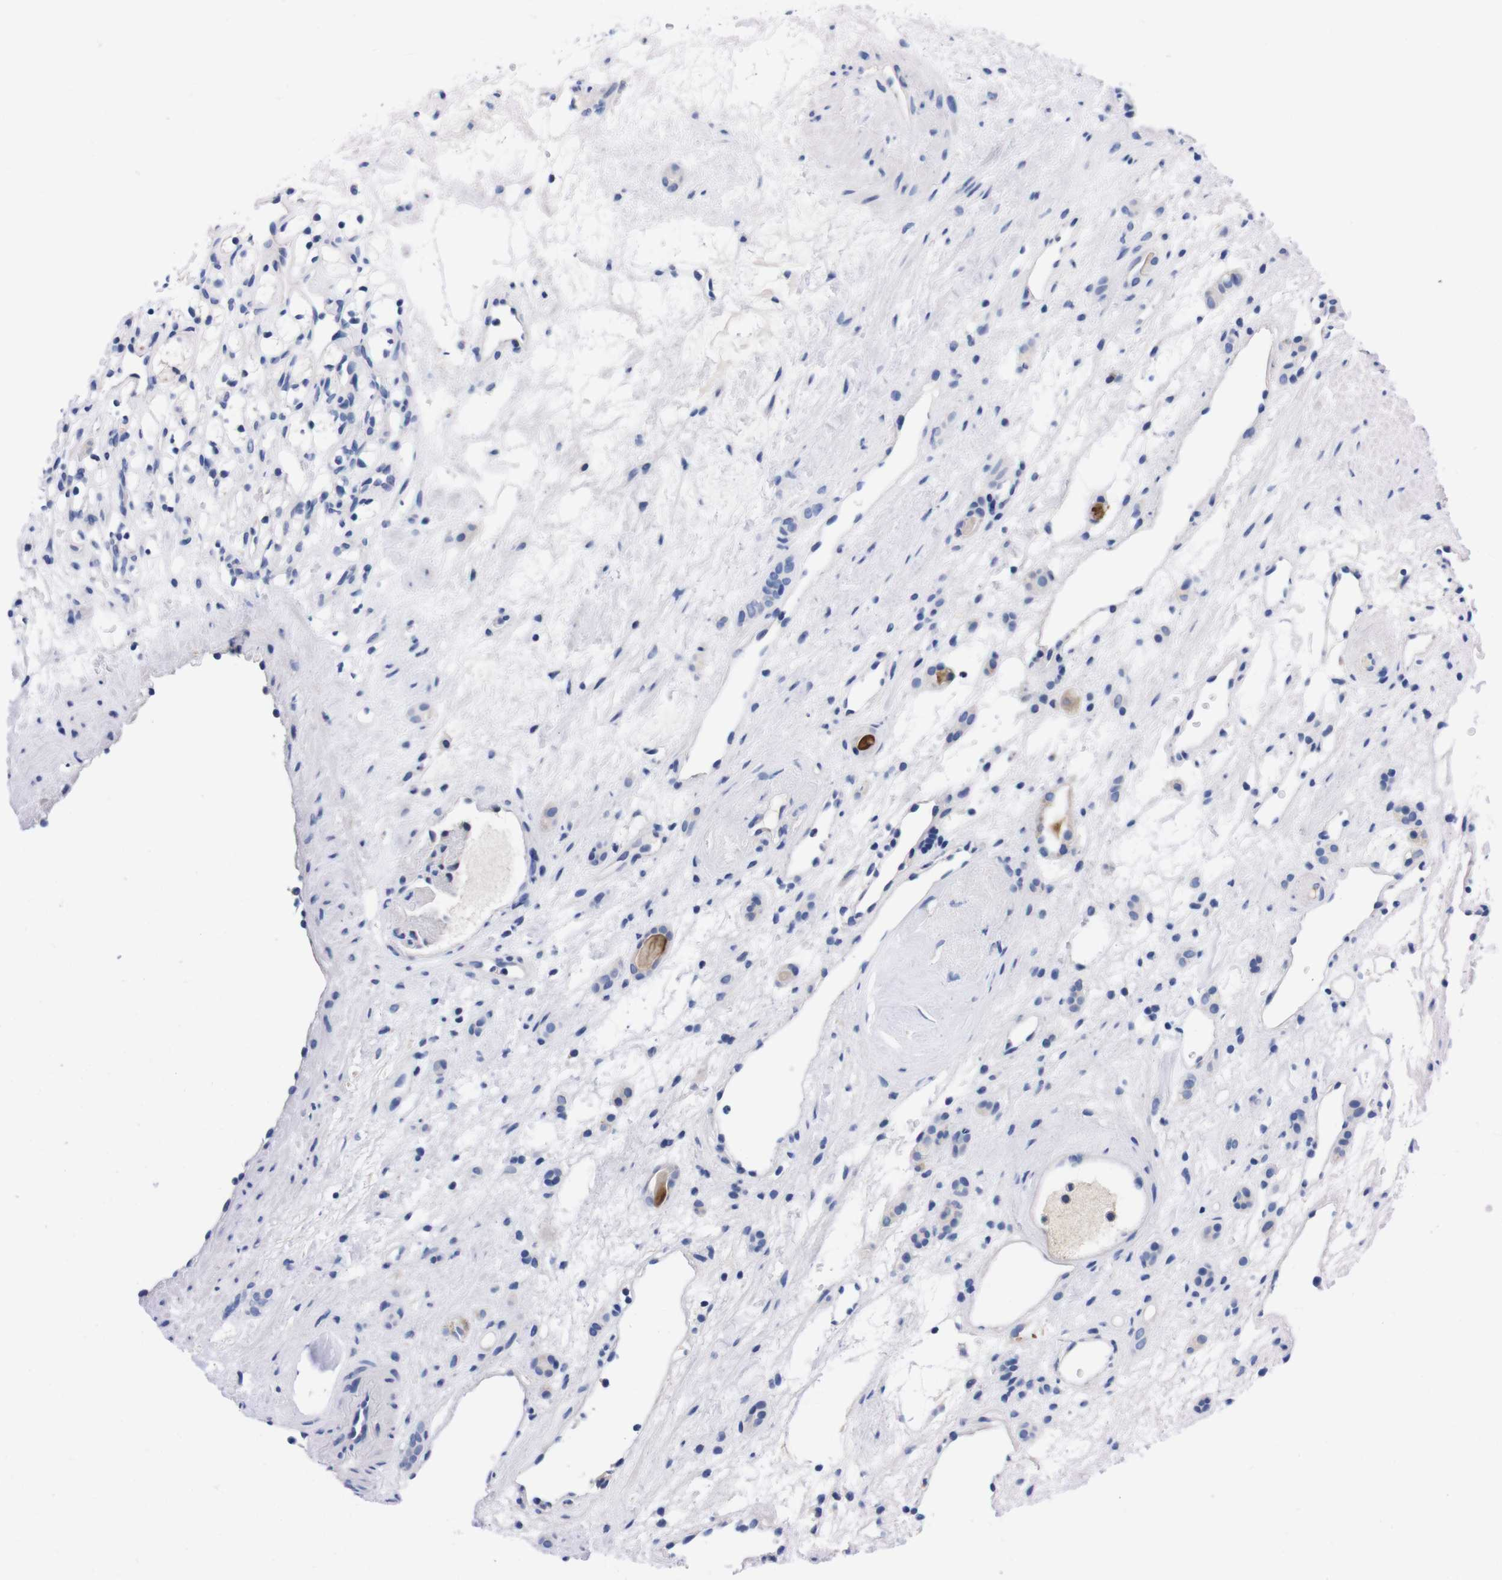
{"staining": {"intensity": "negative", "quantity": "none", "location": "none"}, "tissue": "renal cancer", "cell_type": "Tumor cells", "image_type": "cancer", "snomed": [{"axis": "morphology", "description": "Adenocarcinoma, NOS"}, {"axis": "topography", "description": "Kidney"}], "caption": "The photomicrograph exhibits no staining of tumor cells in adenocarcinoma (renal). (Stains: DAB immunohistochemistry with hematoxylin counter stain, Microscopy: brightfield microscopy at high magnification).", "gene": "FAM210A", "patient": {"sex": "female", "age": 60}}